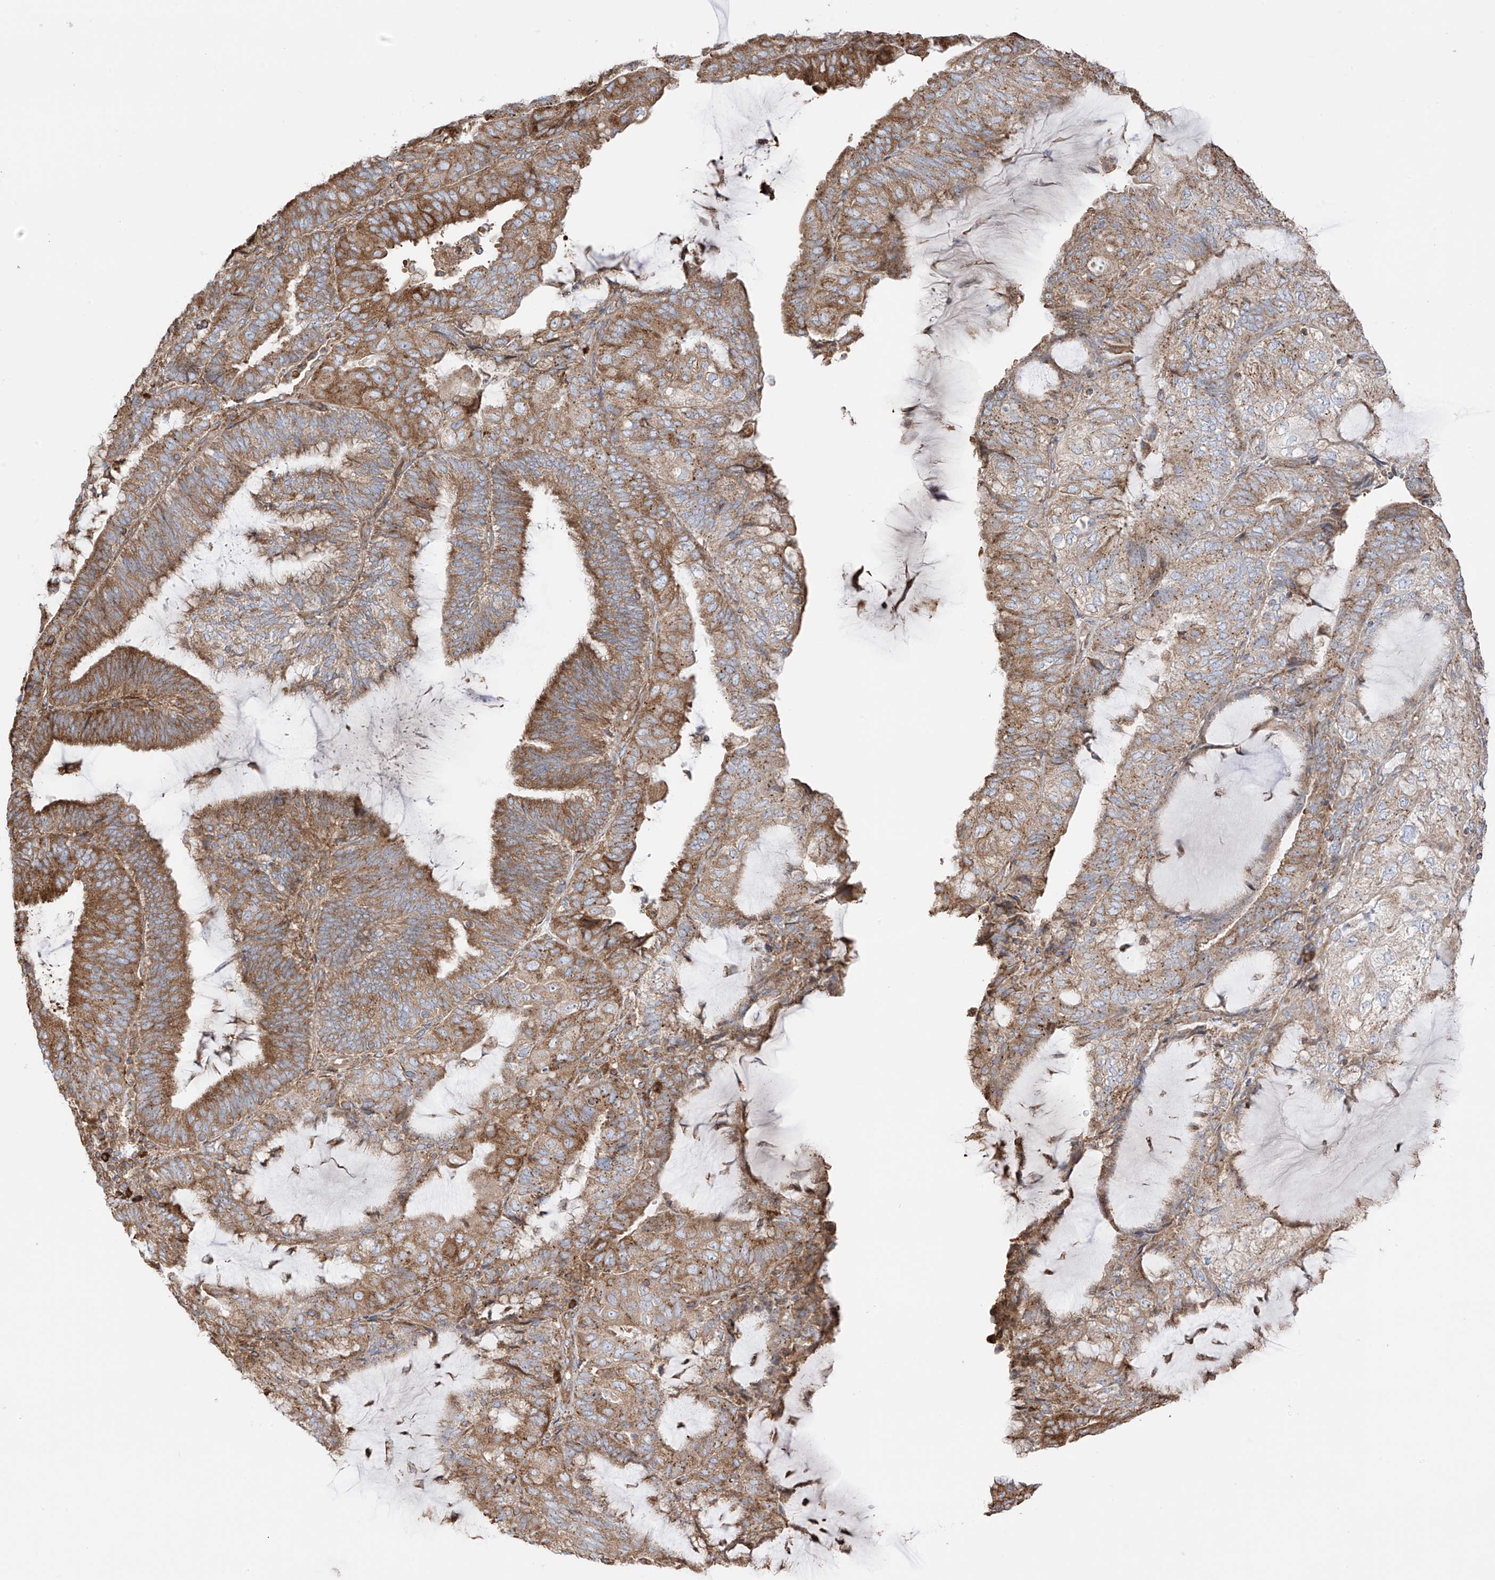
{"staining": {"intensity": "strong", "quantity": ">75%", "location": "cytoplasmic/membranous"}, "tissue": "endometrial cancer", "cell_type": "Tumor cells", "image_type": "cancer", "snomed": [{"axis": "morphology", "description": "Adenocarcinoma, NOS"}, {"axis": "topography", "description": "Endometrium"}], "caption": "Tumor cells exhibit high levels of strong cytoplasmic/membranous positivity in approximately >75% of cells in human endometrial cancer. (Brightfield microscopy of DAB IHC at high magnification).", "gene": "XKR3", "patient": {"sex": "female", "age": 81}}